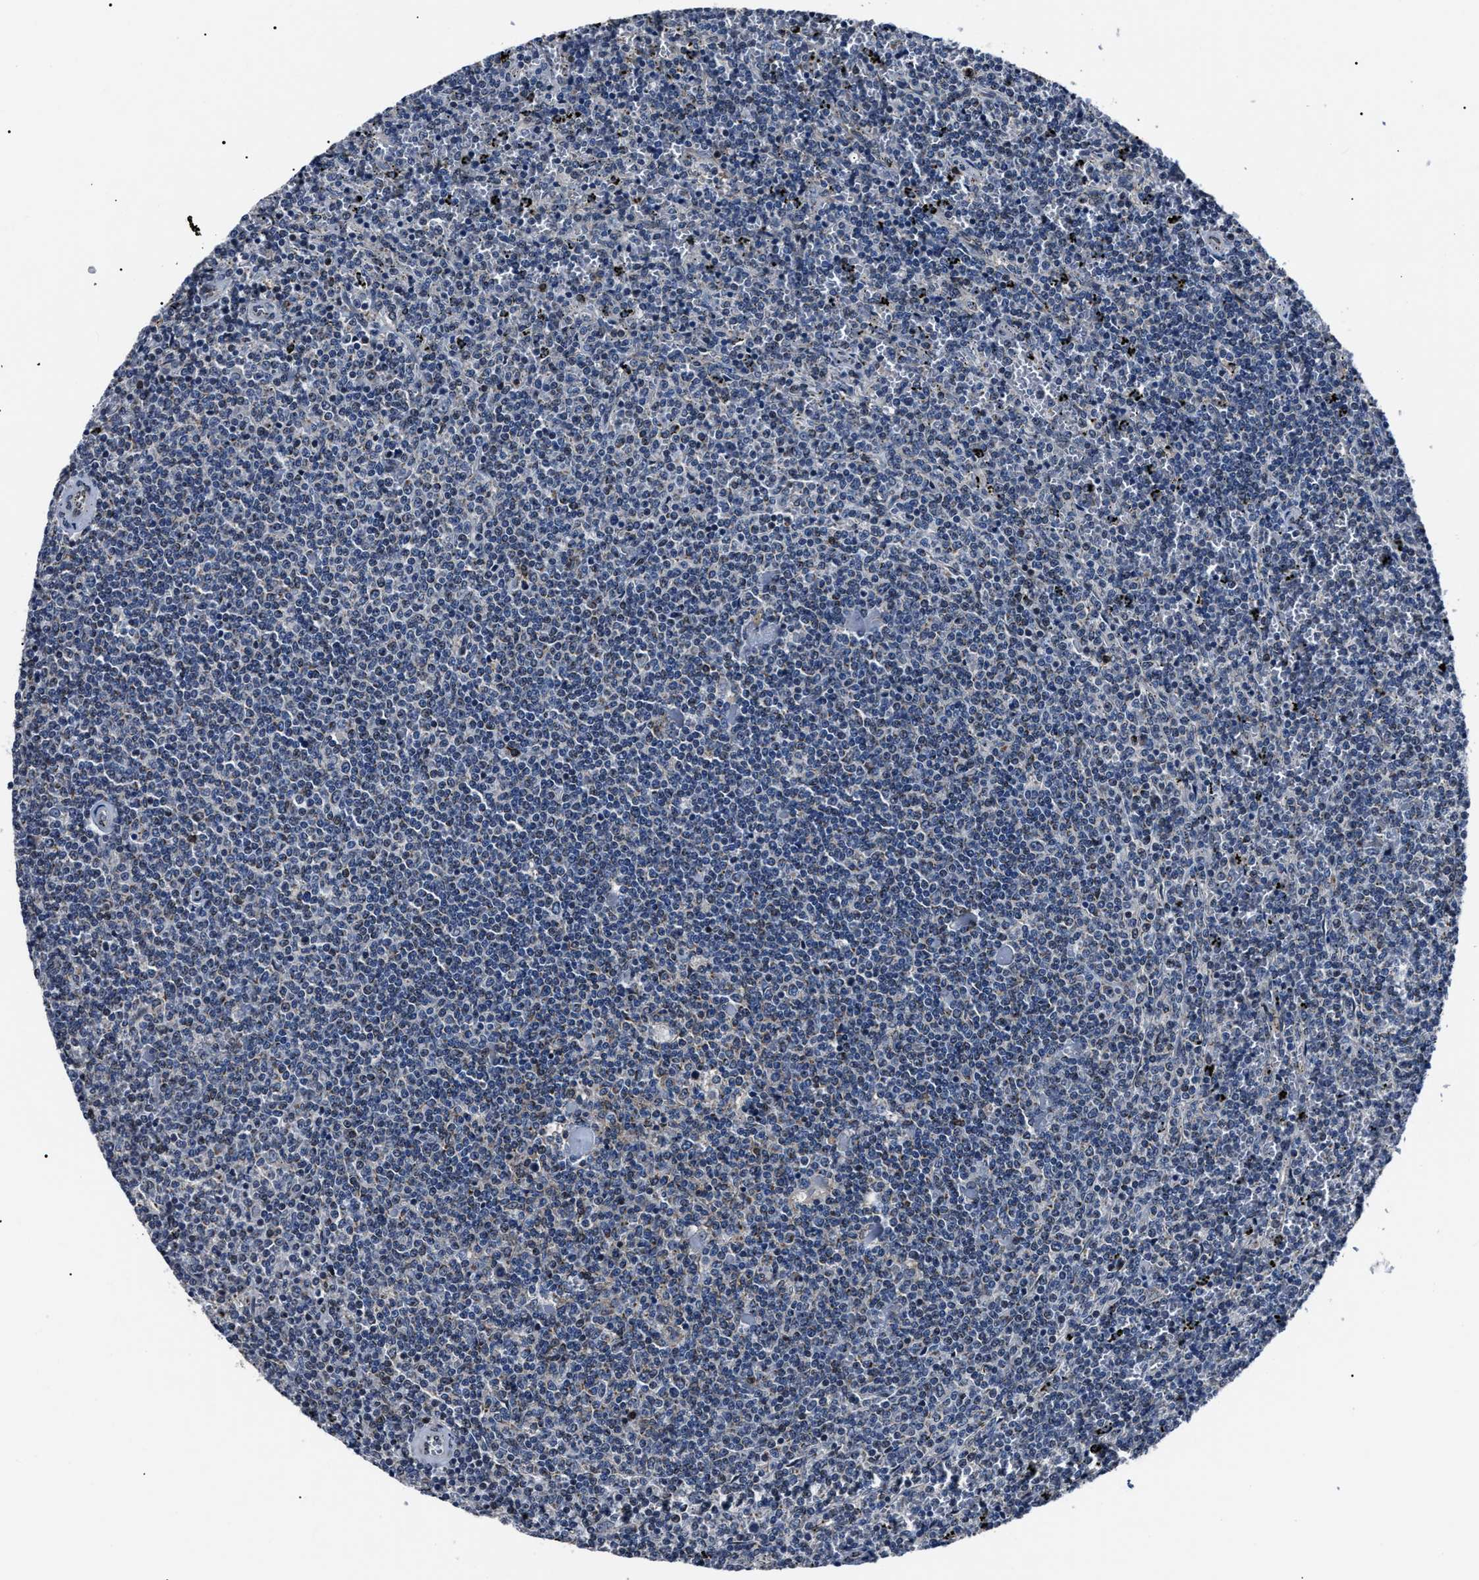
{"staining": {"intensity": "negative", "quantity": "none", "location": "none"}, "tissue": "lymphoma", "cell_type": "Tumor cells", "image_type": "cancer", "snomed": [{"axis": "morphology", "description": "Malignant lymphoma, non-Hodgkin's type, Low grade"}, {"axis": "topography", "description": "Spleen"}], "caption": "Tumor cells show no significant protein positivity in lymphoma.", "gene": "LRRC14", "patient": {"sex": "female", "age": 50}}